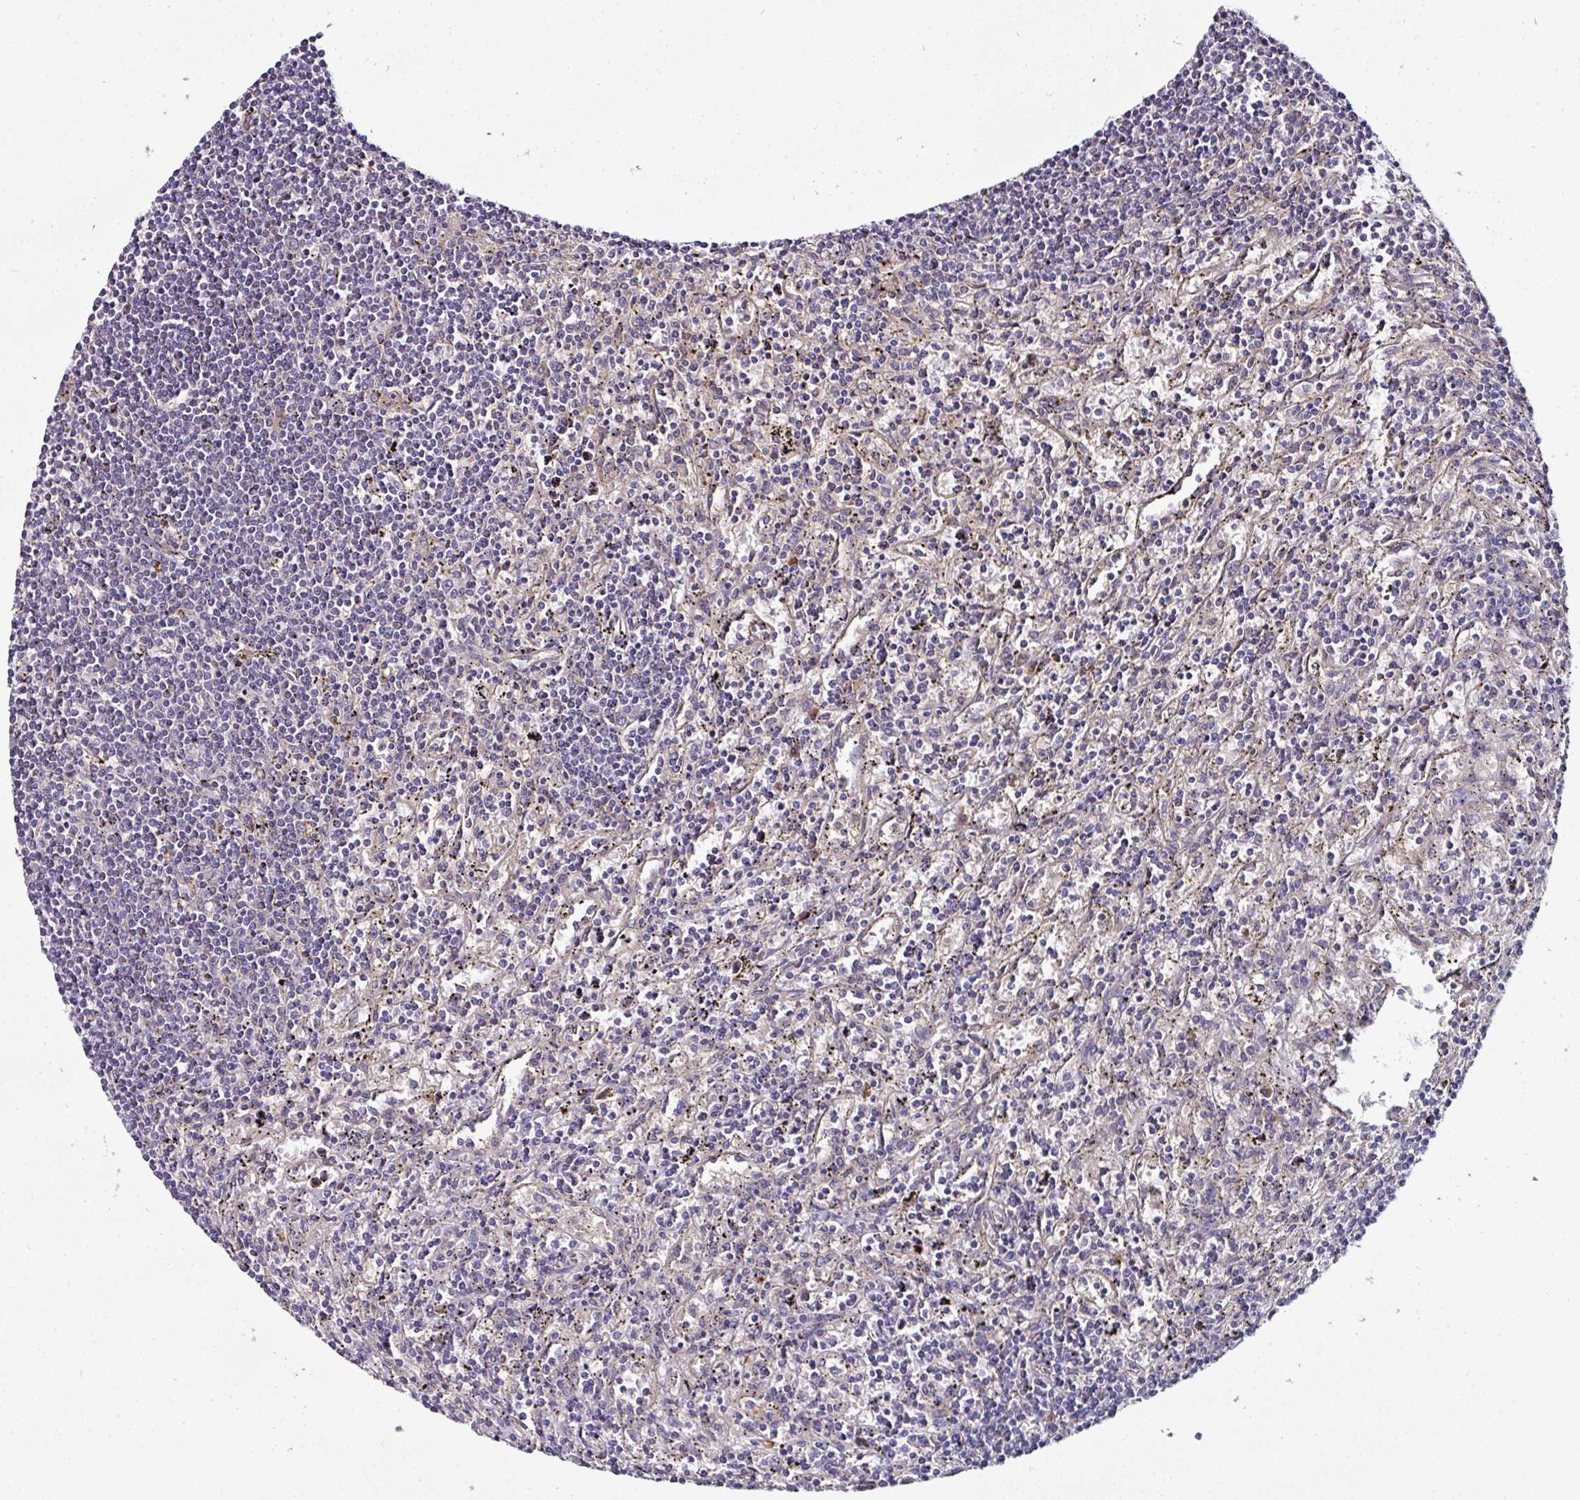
{"staining": {"intensity": "negative", "quantity": "none", "location": "none"}, "tissue": "lymphoma", "cell_type": "Tumor cells", "image_type": "cancer", "snomed": [{"axis": "morphology", "description": "Malignant lymphoma, non-Hodgkin's type, Low grade"}, {"axis": "topography", "description": "Spleen"}], "caption": "Tumor cells show no significant protein expression in lymphoma.", "gene": "CTDSP2", "patient": {"sex": "male", "age": 76}}